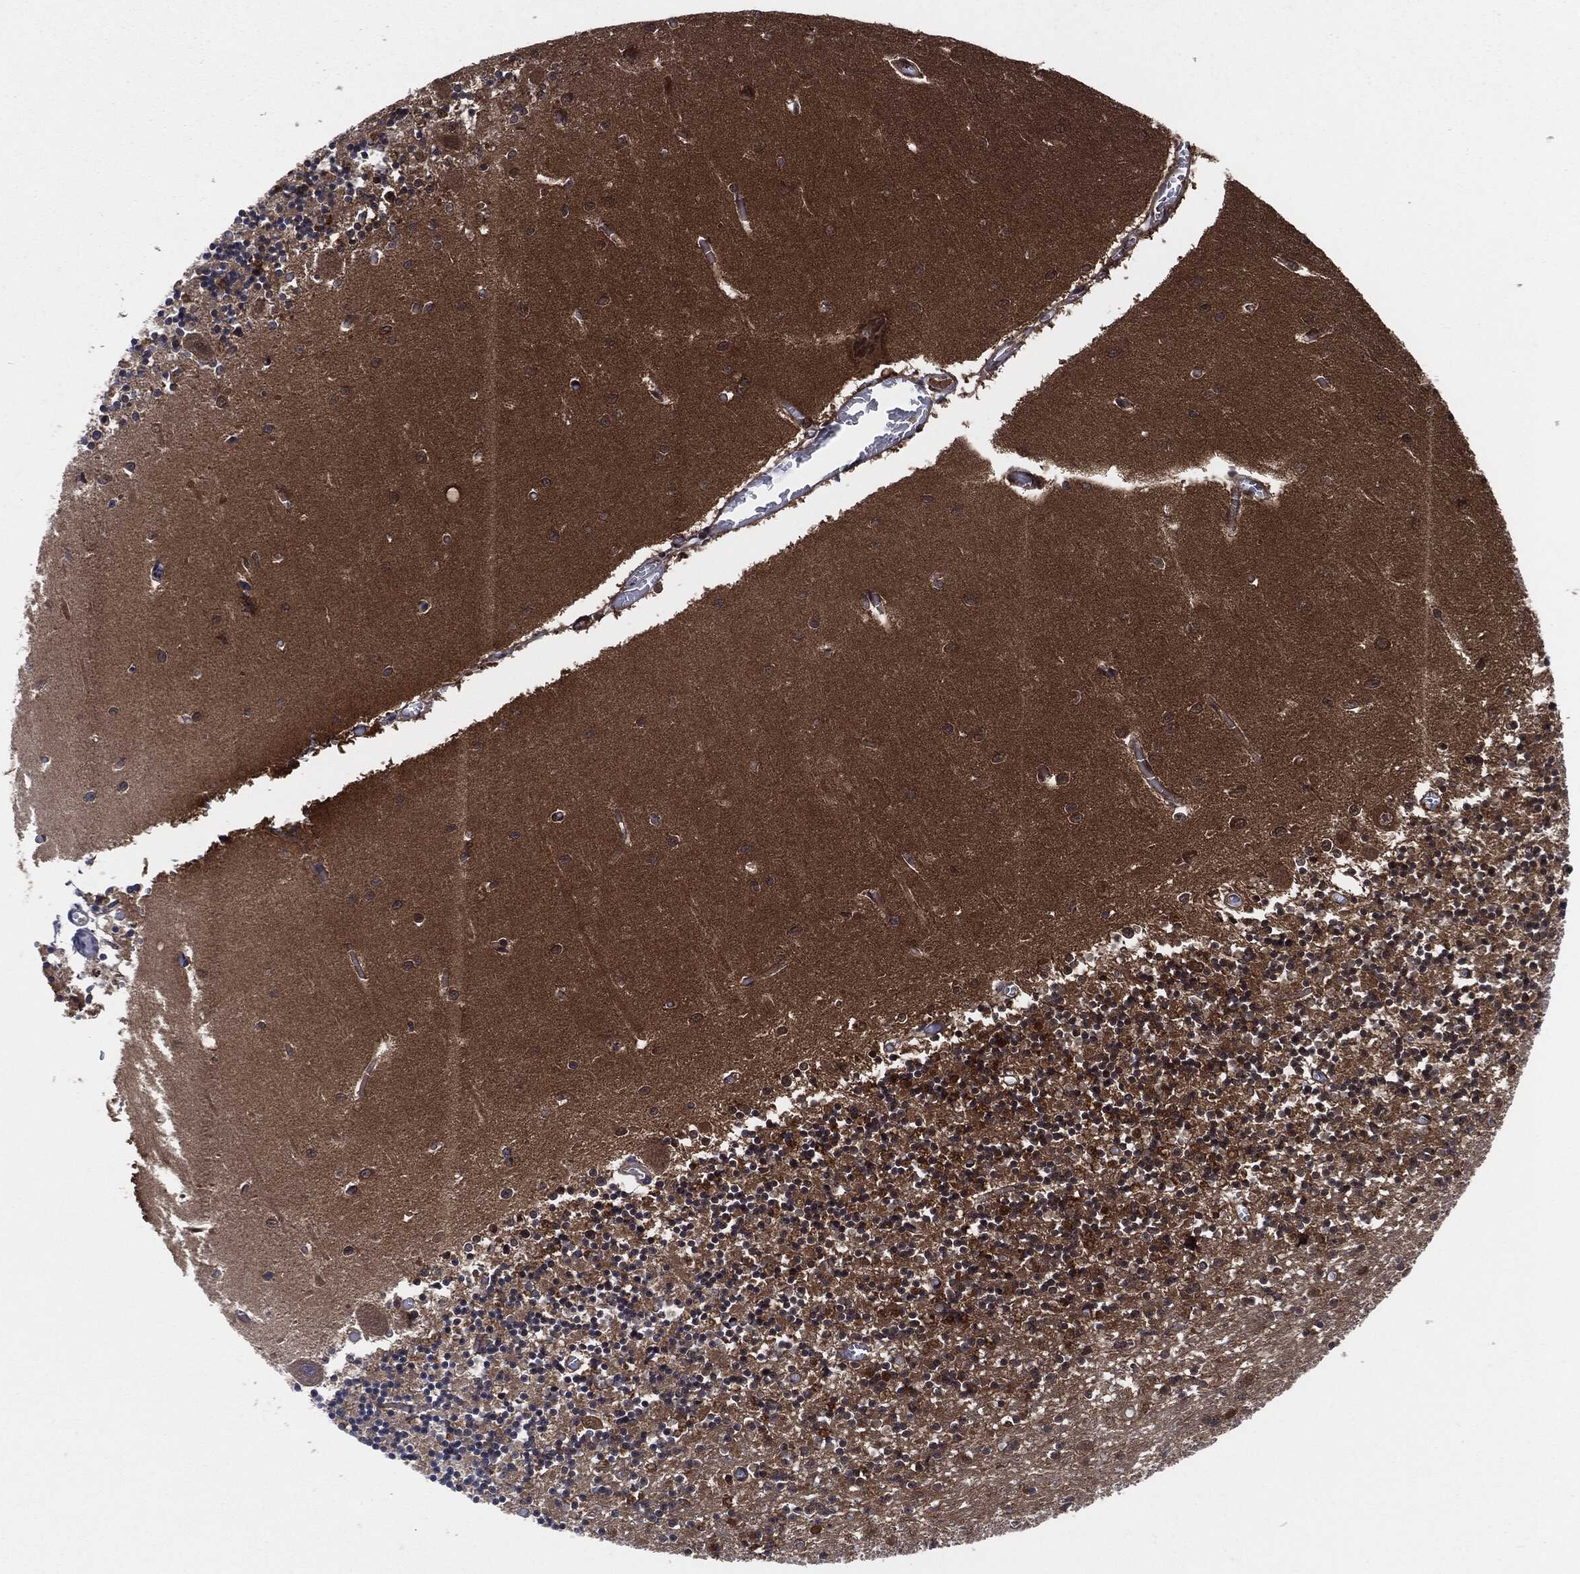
{"staining": {"intensity": "negative", "quantity": "none", "location": "none"}, "tissue": "cerebellum", "cell_type": "Cells in granular layer", "image_type": "normal", "snomed": [{"axis": "morphology", "description": "Normal tissue, NOS"}, {"axis": "topography", "description": "Cerebellum"}], "caption": "This is an IHC histopathology image of benign human cerebellum. There is no expression in cells in granular layer.", "gene": "XPNPEP1", "patient": {"sex": "female", "age": 64}}